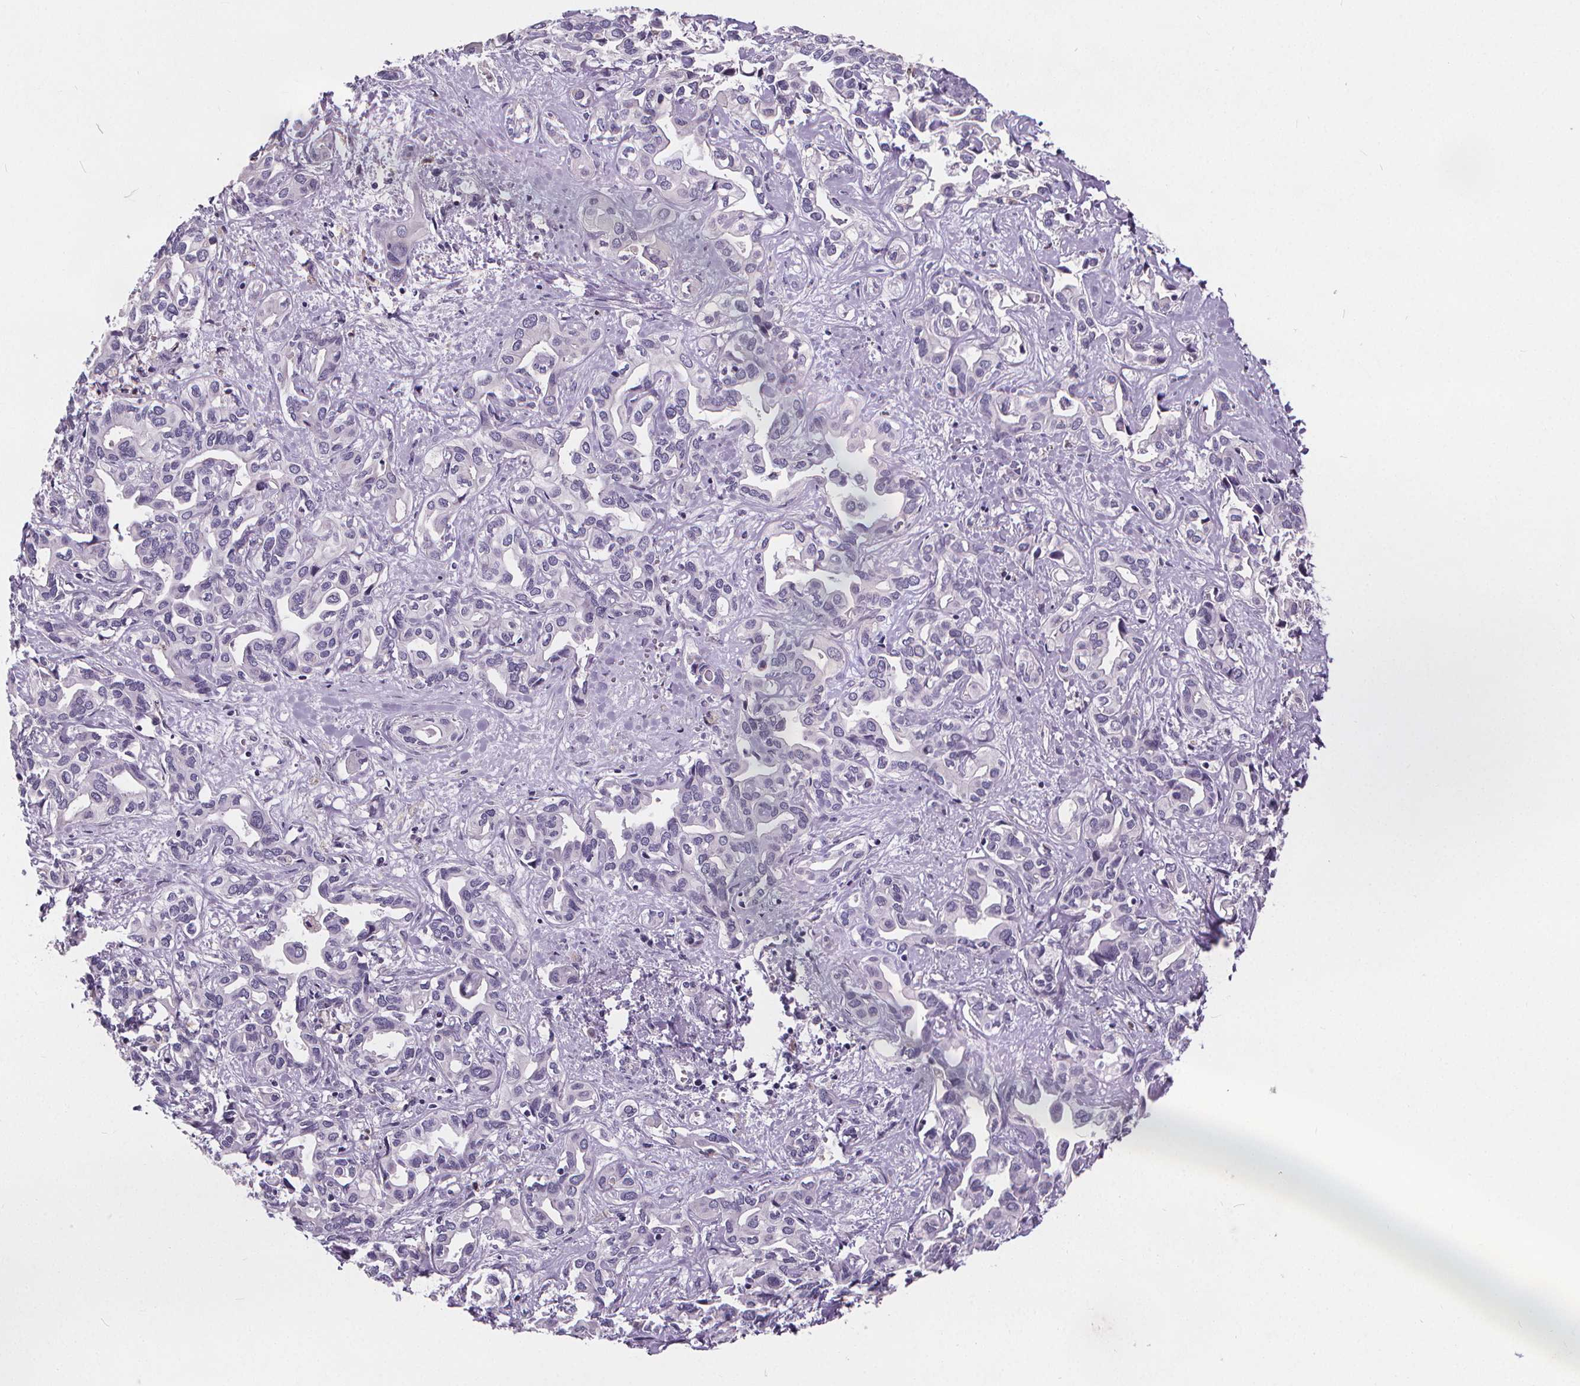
{"staining": {"intensity": "negative", "quantity": "none", "location": "none"}, "tissue": "liver cancer", "cell_type": "Tumor cells", "image_type": "cancer", "snomed": [{"axis": "morphology", "description": "Cholangiocarcinoma"}, {"axis": "topography", "description": "Liver"}], "caption": "A photomicrograph of liver cancer stained for a protein displays no brown staining in tumor cells.", "gene": "ATP6V1D", "patient": {"sex": "female", "age": 64}}